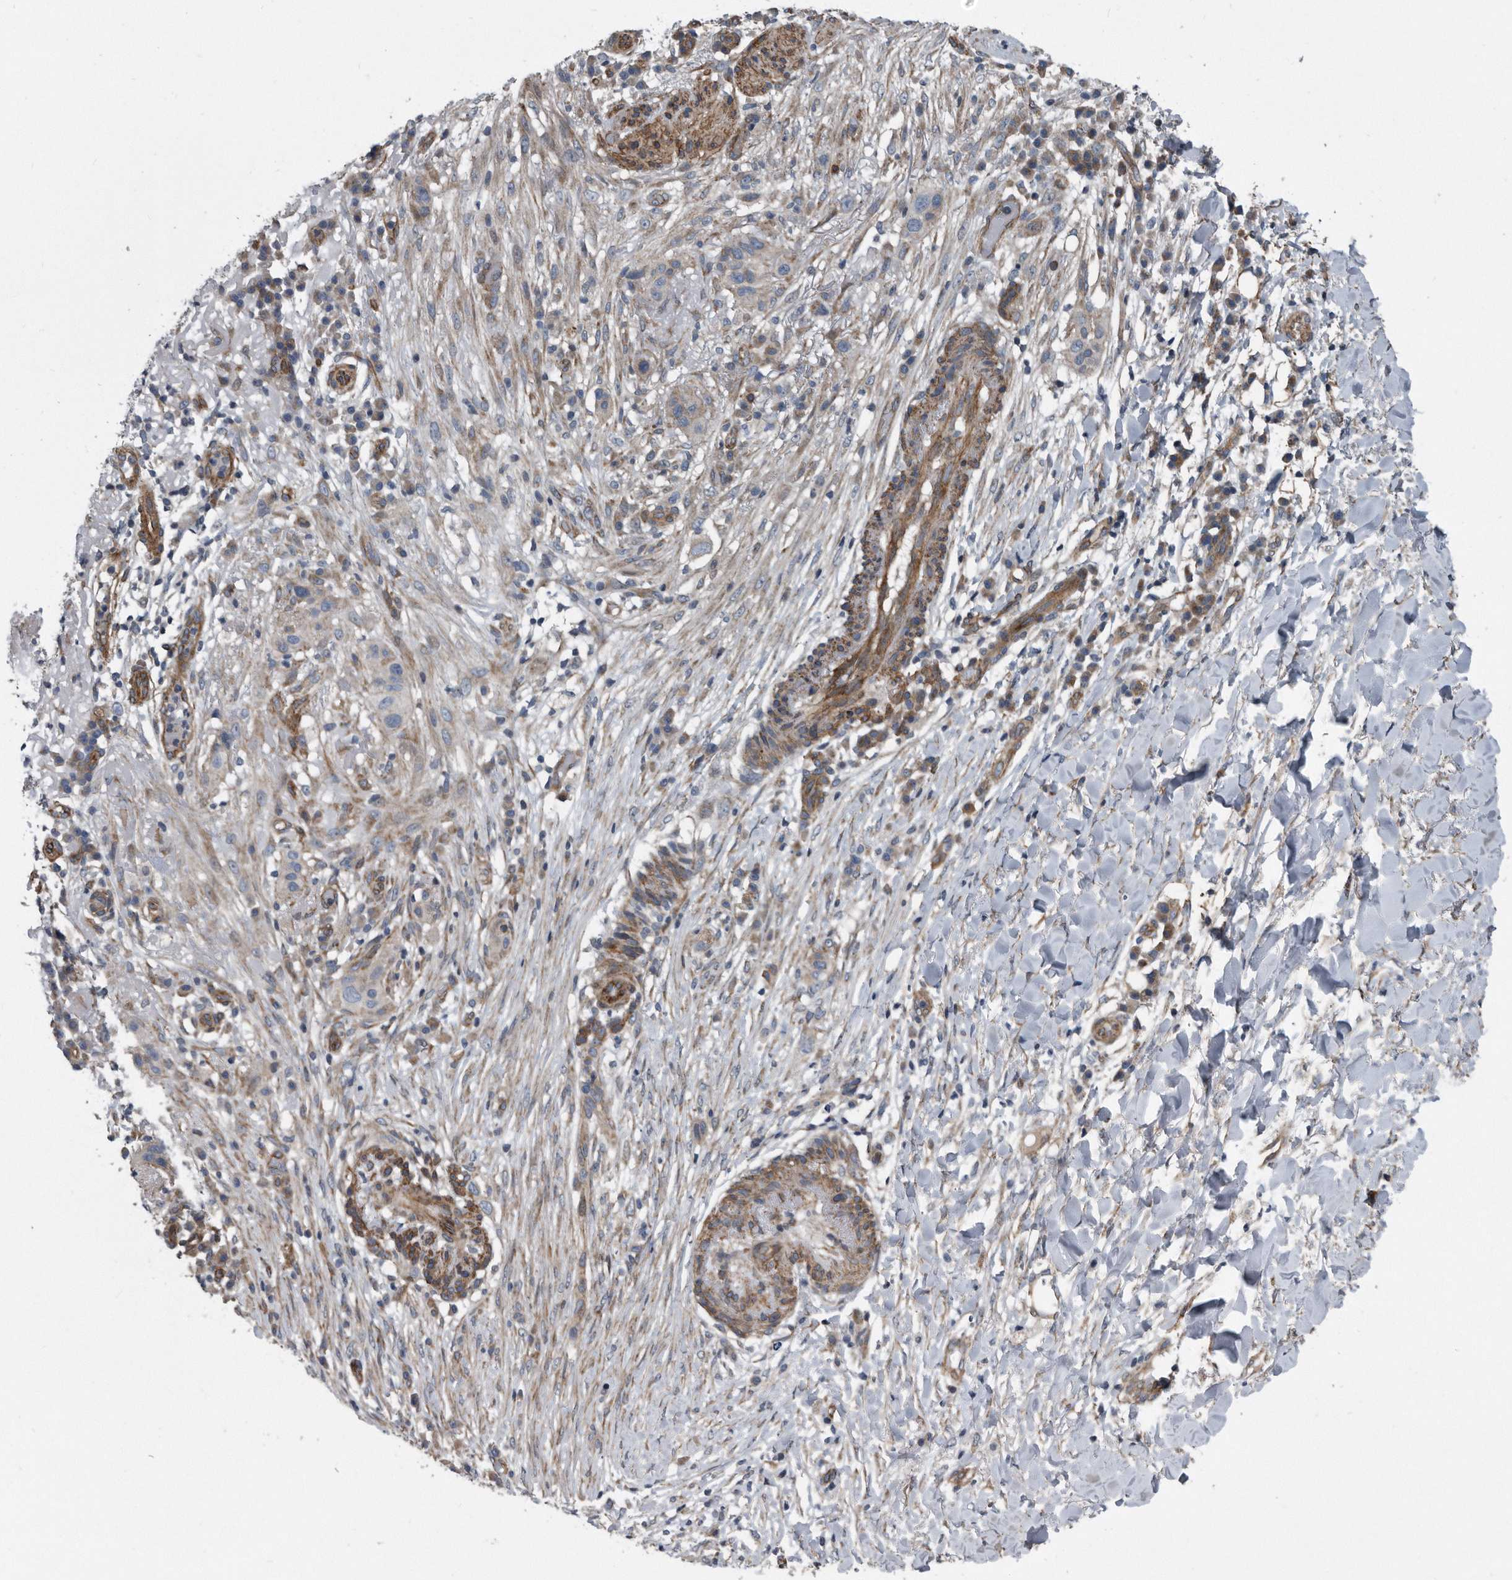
{"staining": {"intensity": "weak", "quantity": "<25%", "location": "cytoplasmic/membranous"}, "tissue": "skin cancer", "cell_type": "Tumor cells", "image_type": "cancer", "snomed": [{"axis": "morphology", "description": "Normal tissue, NOS"}, {"axis": "morphology", "description": "Squamous cell carcinoma, NOS"}, {"axis": "topography", "description": "Skin"}], "caption": "This is an IHC image of human skin cancer (squamous cell carcinoma). There is no positivity in tumor cells.", "gene": "ARMCX1", "patient": {"sex": "female", "age": 96}}